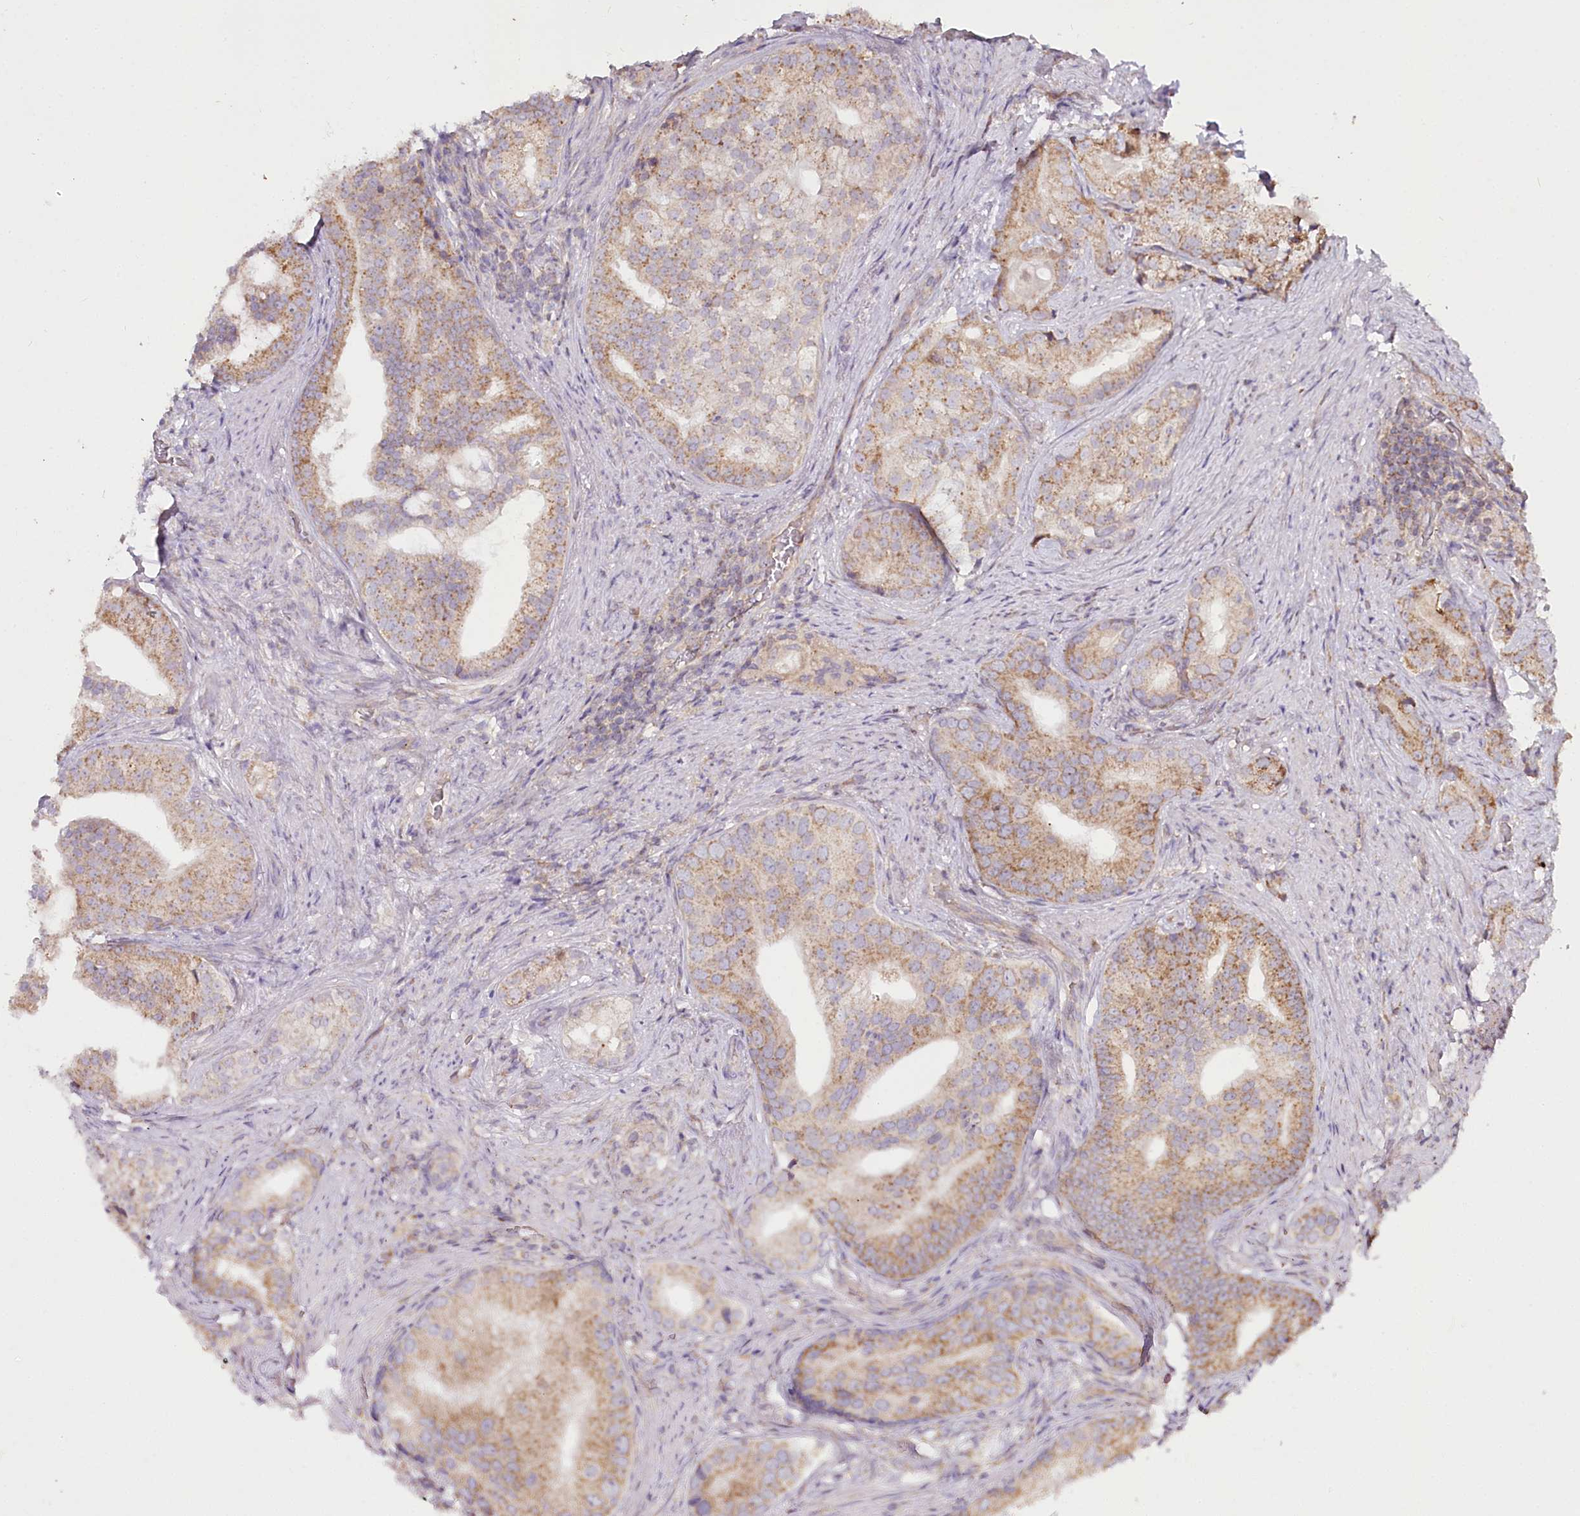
{"staining": {"intensity": "moderate", "quantity": ">75%", "location": "cytoplasmic/membranous"}, "tissue": "prostate cancer", "cell_type": "Tumor cells", "image_type": "cancer", "snomed": [{"axis": "morphology", "description": "Adenocarcinoma, Low grade"}, {"axis": "topography", "description": "Prostate"}], "caption": "Approximately >75% of tumor cells in prostate cancer display moderate cytoplasmic/membranous protein positivity as visualized by brown immunohistochemical staining.", "gene": "ACOX2", "patient": {"sex": "male", "age": 71}}